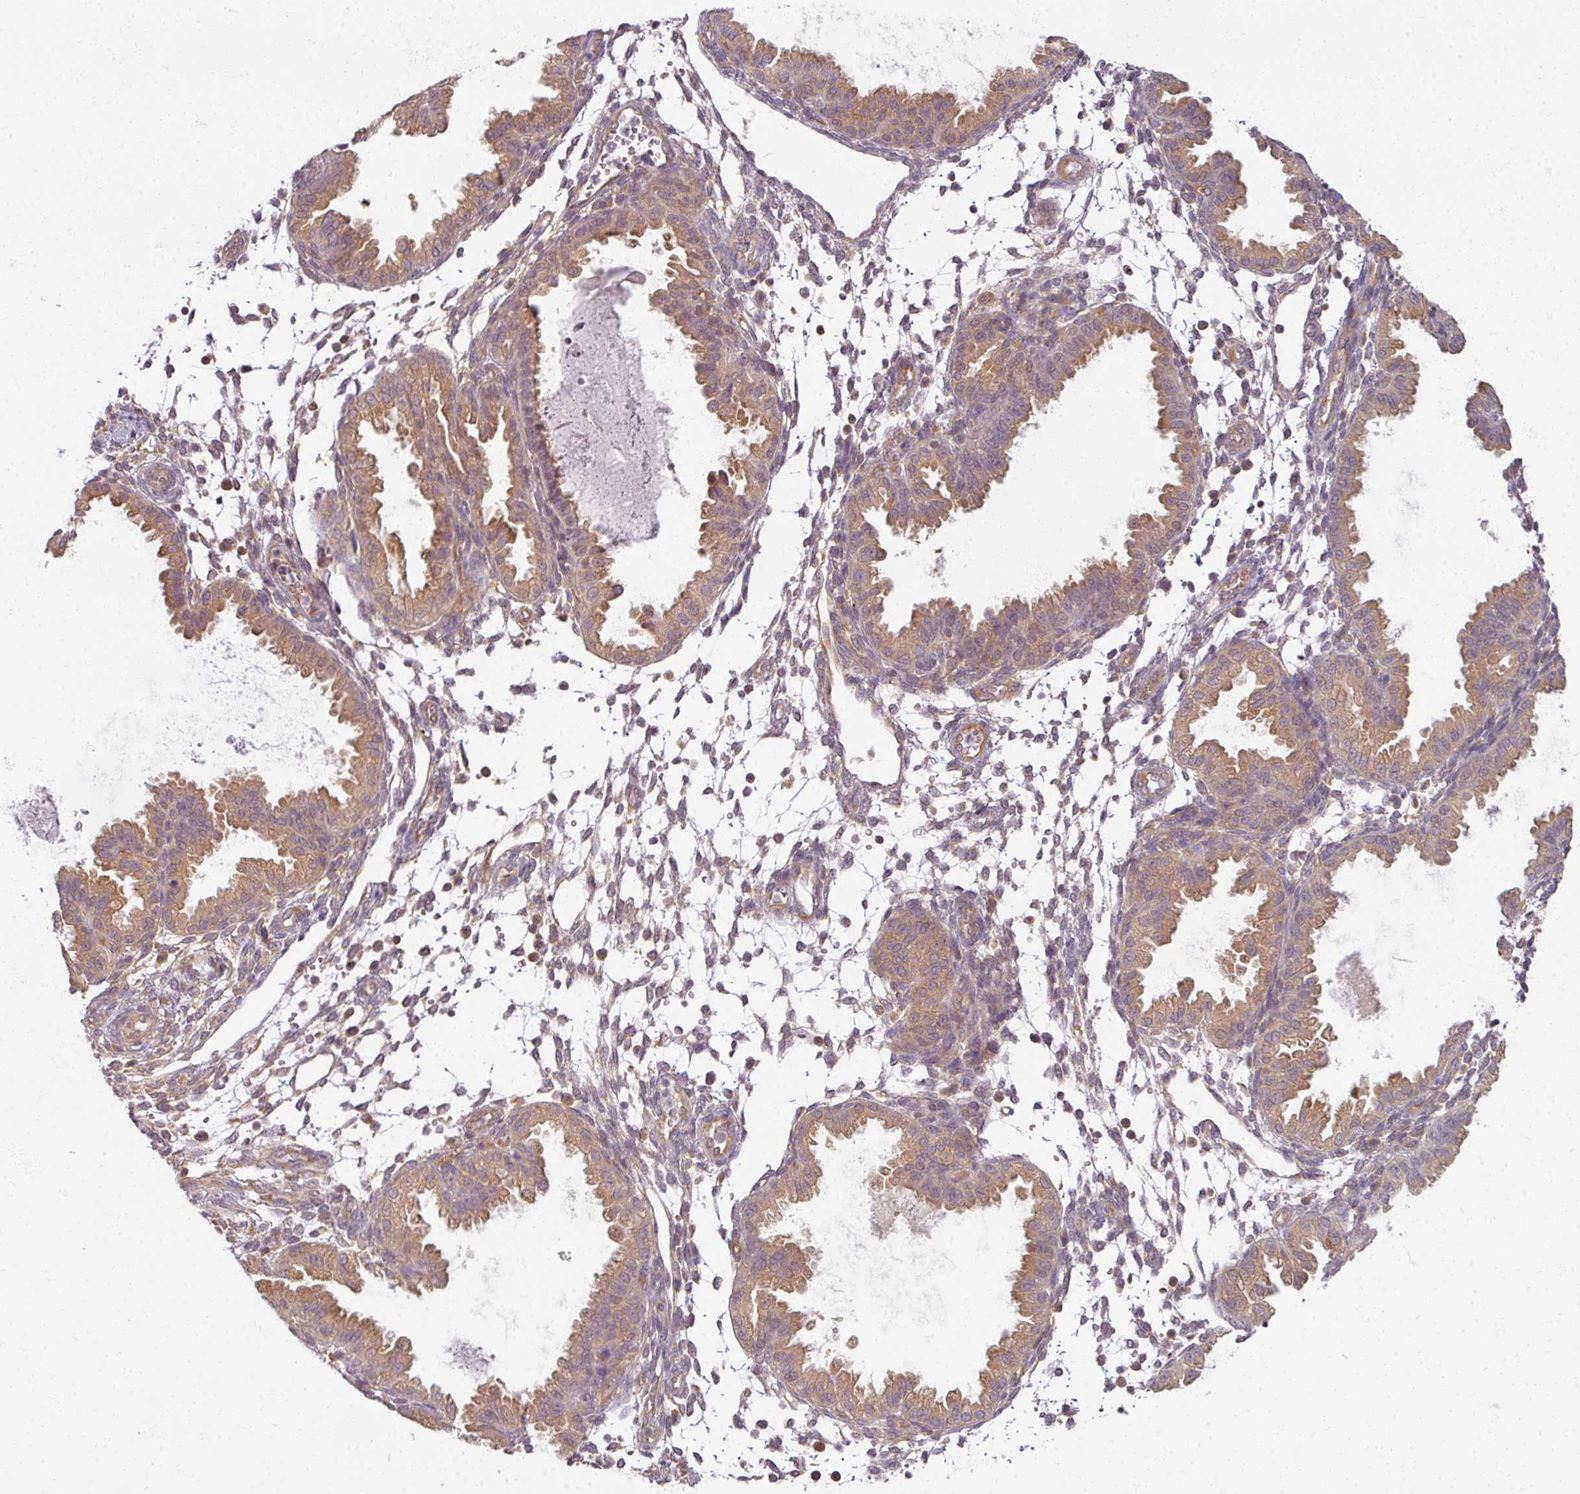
{"staining": {"intensity": "weak", "quantity": "<25%", "location": "cytoplasmic/membranous"}, "tissue": "endometrium", "cell_type": "Cells in endometrial stroma", "image_type": "normal", "snomed": [{"axis": "morphology", "description": "Normal tissue, NOS"}, {"axis": "topography", "description": "Endometrium"}], "caption": "Endometrium stained for a protein using IHC shows no staining cells in endometrial stroma.", "gene": "AGPAT4", "patient": {"sex": "female", "age": 33}}